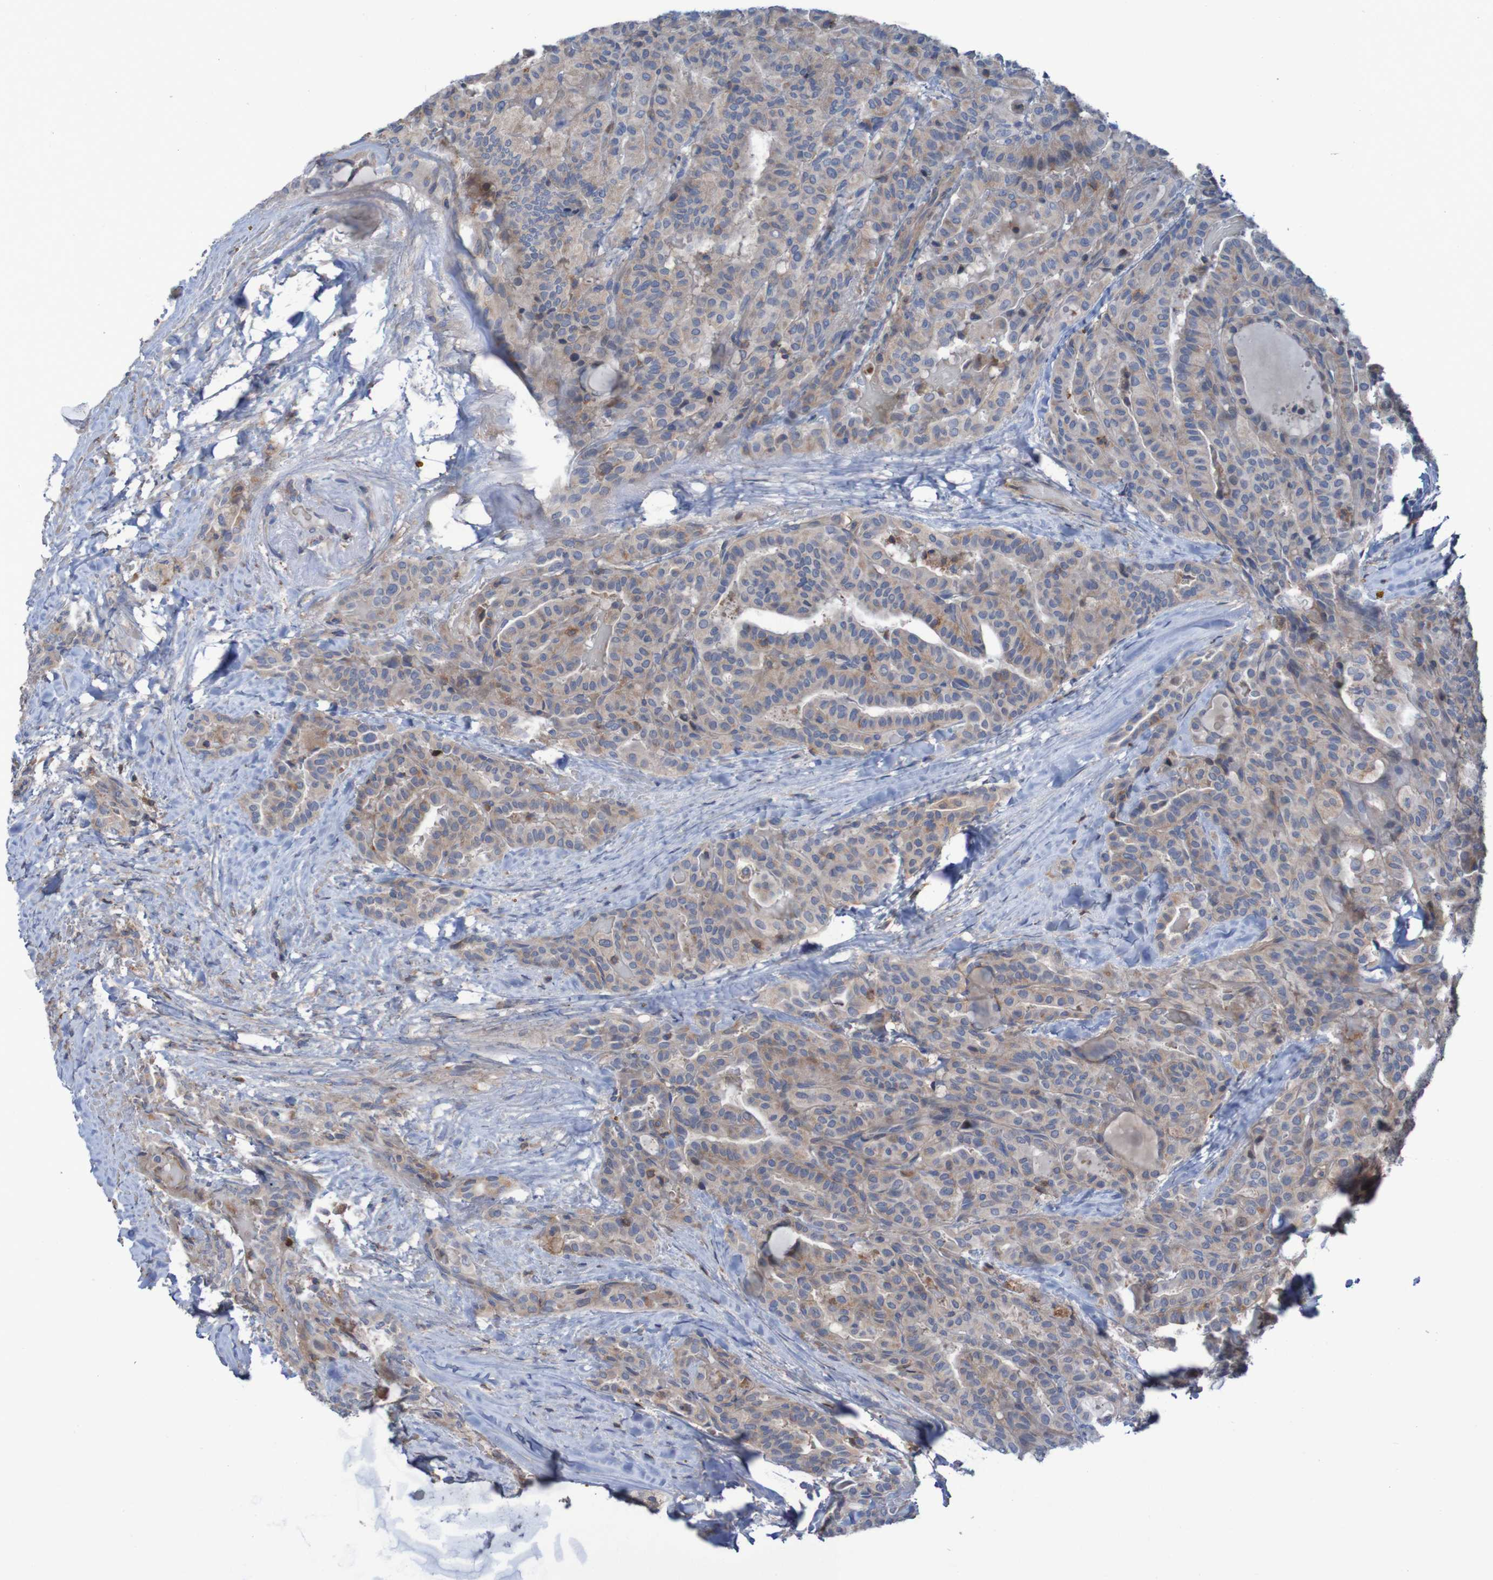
{"staining": {"intensity": "weak", "quantity": ">75%", "location": "cytoplasmic/membranous"}, "tissue": "thyroid cancer", "cell_type": "Tumor cells", "image_type": "cancer", "snomed": [{"axis": "morphology", "description": "Papillary adenocarcinoma, NOS"}, {"axis": "topography", "description": "Thyroid gland"}], "caption": "Immunohistochemical staining of thyroid cancer (papillary adenocarcinoma) shows low levels of weak cytoplasmic/membranous protein positivity in approximately >75% of tumor cells.", "gene": "PDGFB", "patient": {"sex": "male", "age": 77}}